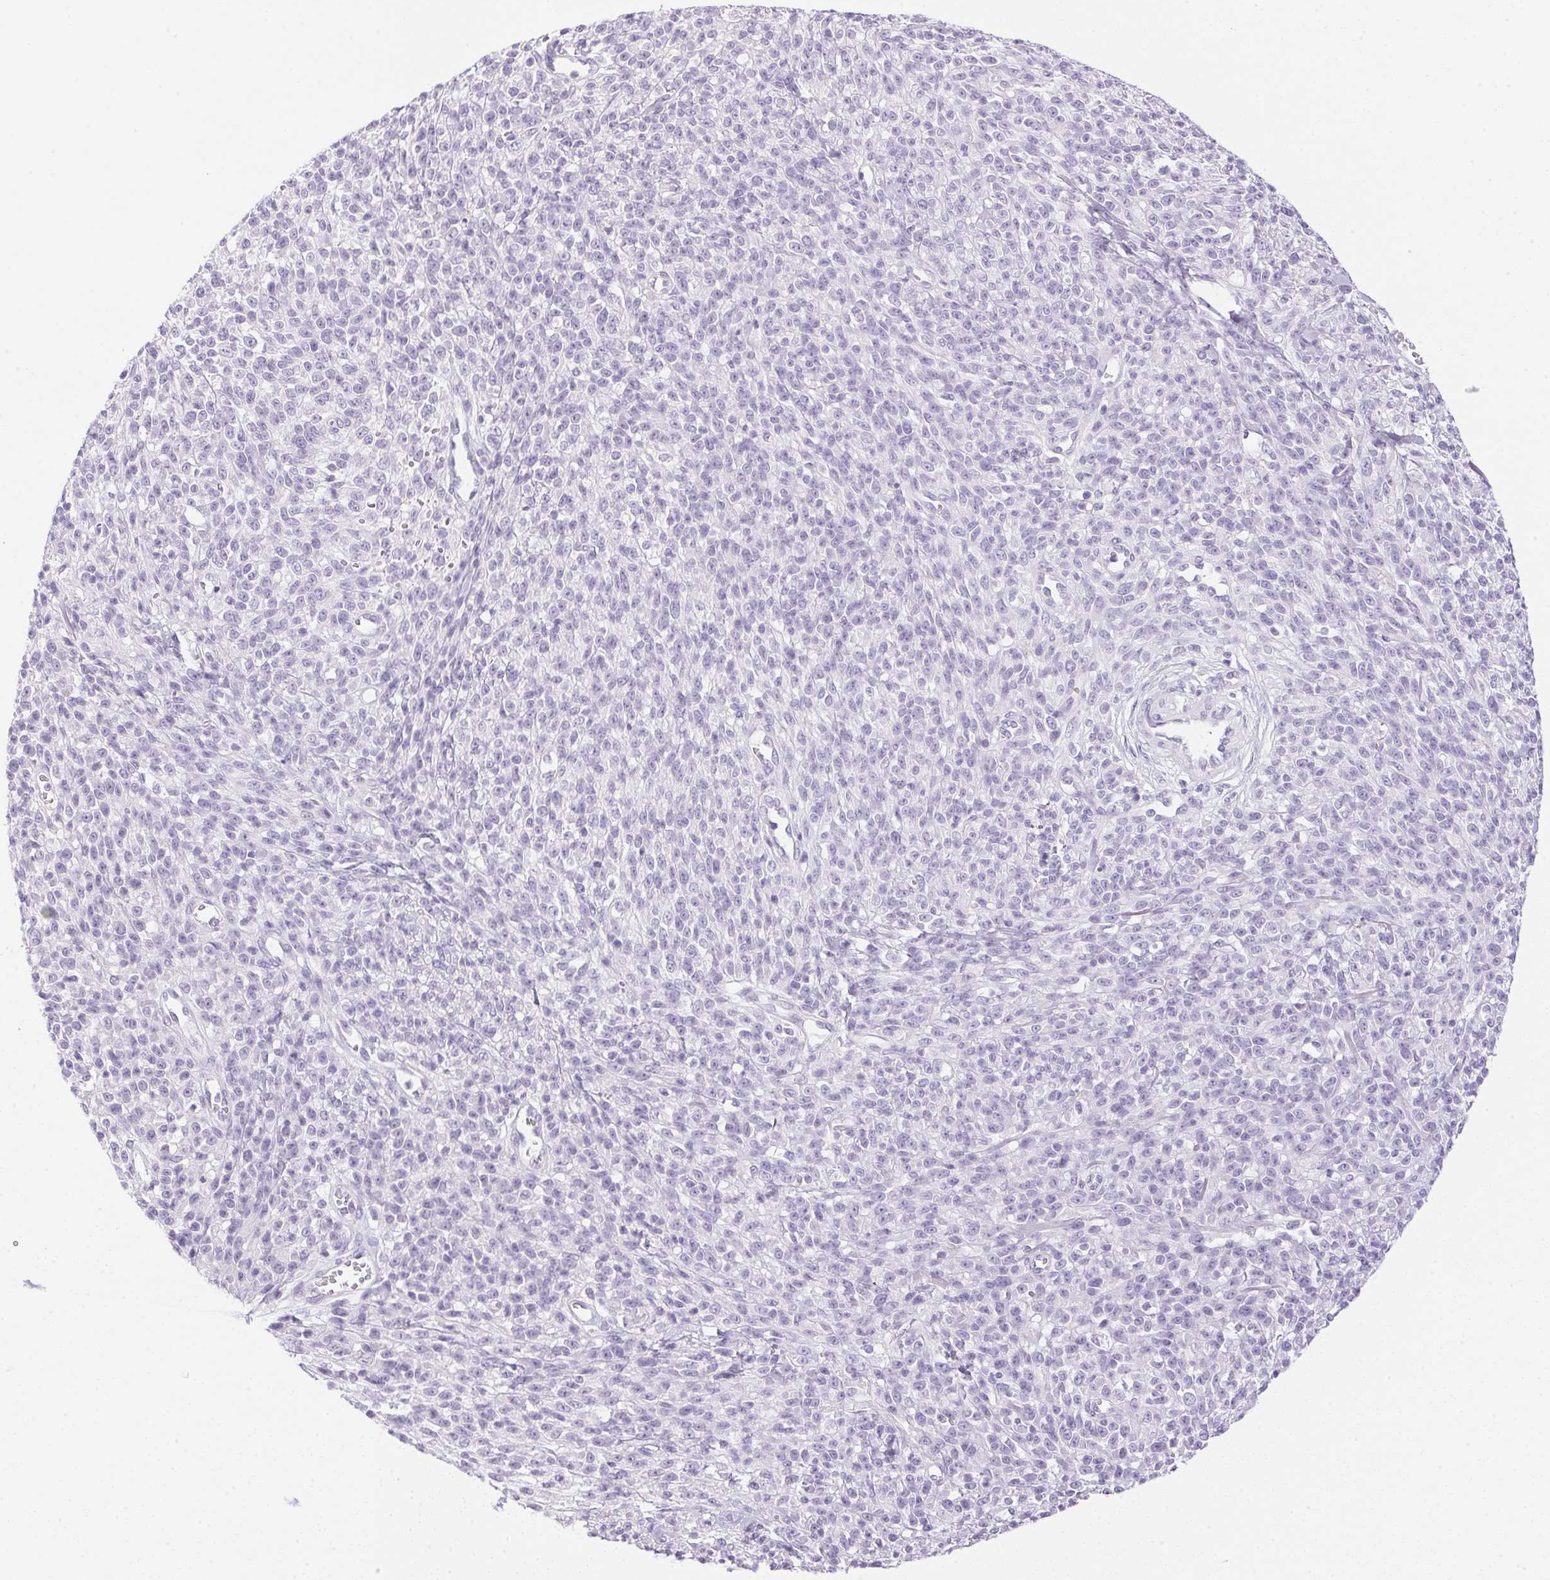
{"staining": {"intensity": "negative", "quantity": "none", "location": "none"}, "tissue": "melanoma", "cell_type": "Tumor cells", "image_type": "cancer", "snomed": [{"axis": "morphology", "description": "Malignant melanoma, NOS"}, {"axis": "topography", "description": "Skin"}, {"axis": "topography", "description": "Skin of trunk"}], "caption": "IHC histopathology image of malignant melanoma stained for a protein (brown), which shows no expression in tumor cells.", "gene": "ATP6V0A4", "patient": {"sex": "male", "age": 74}}